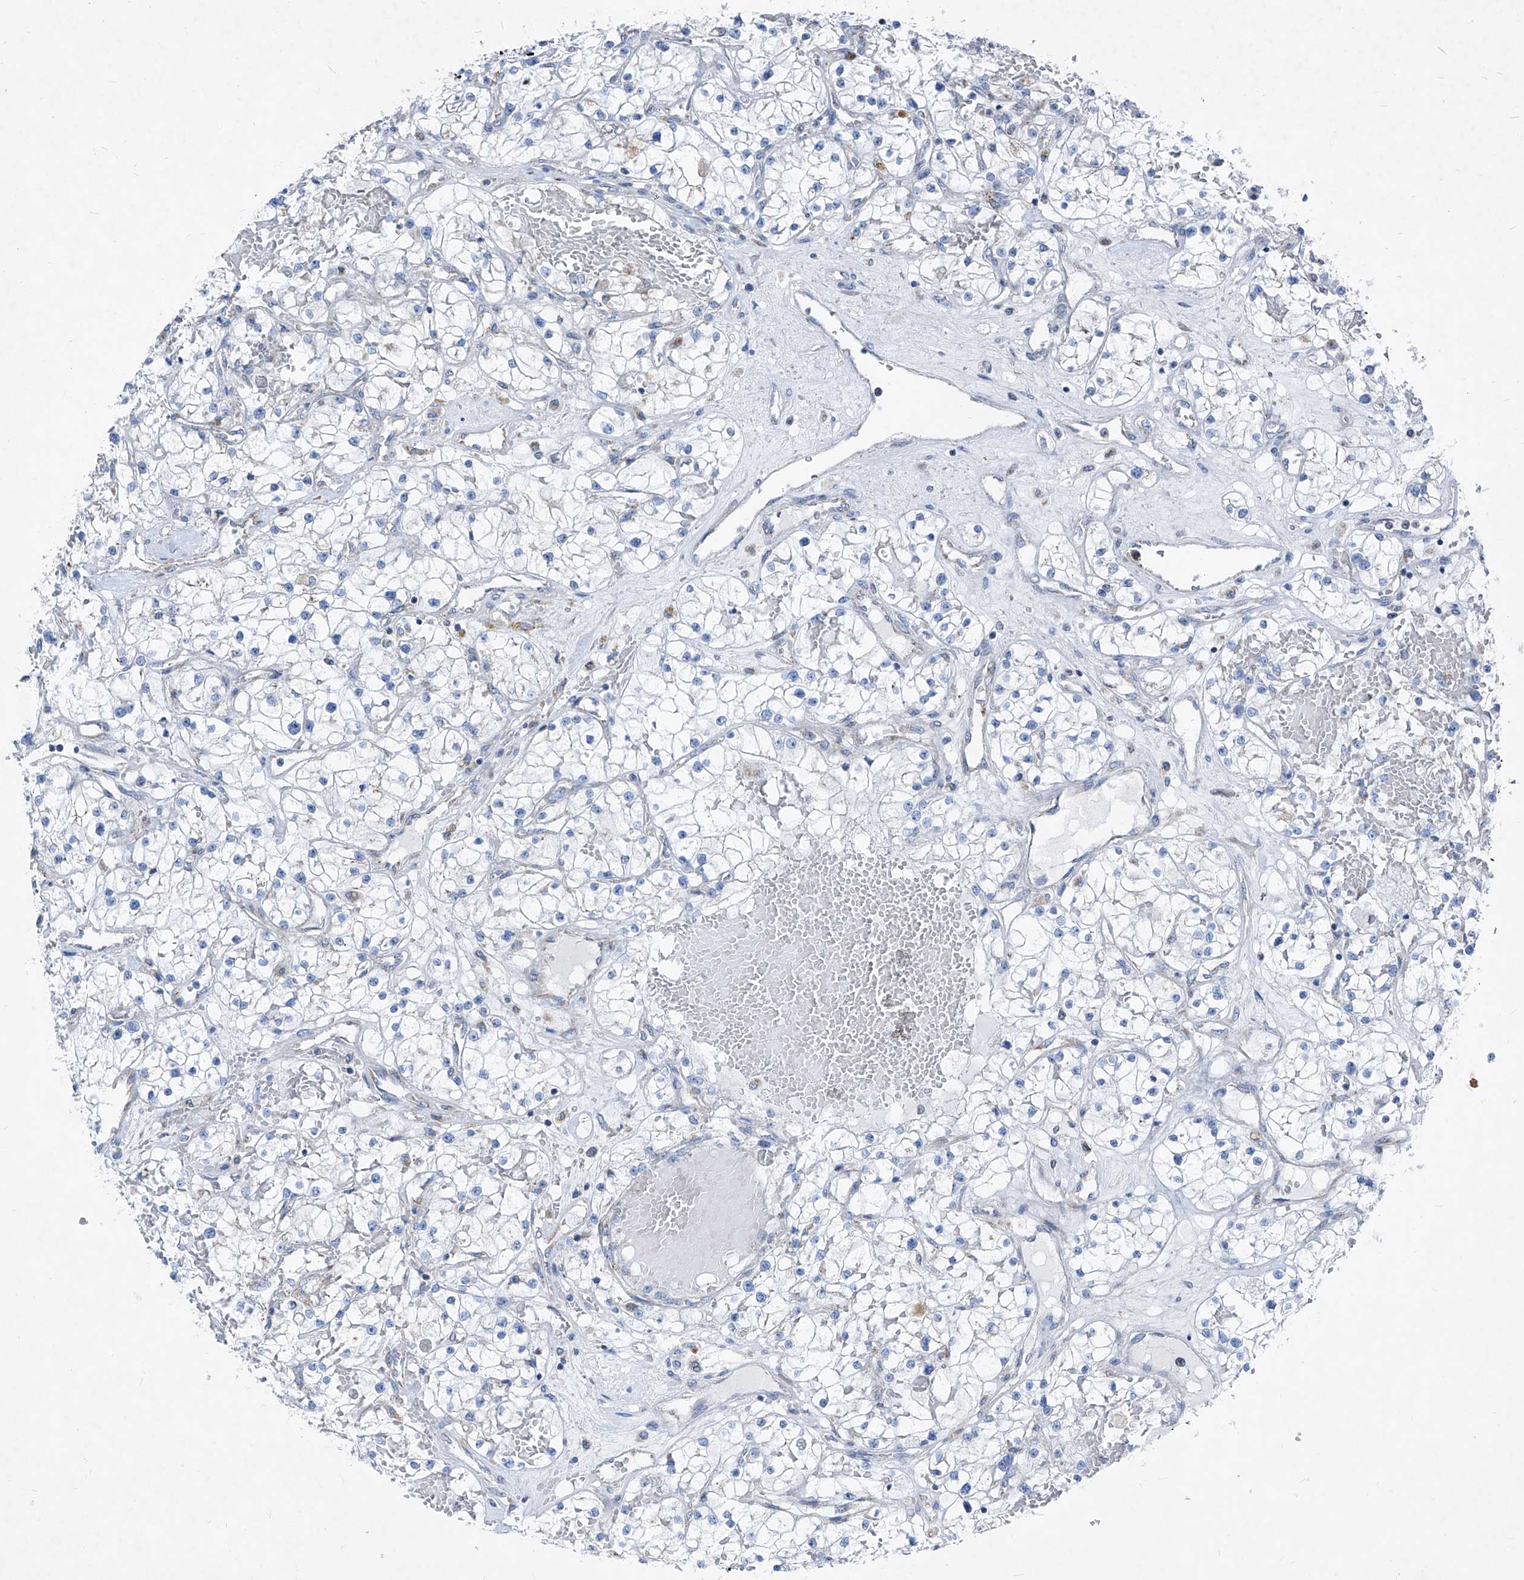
{"staining": {"intensity": "negative", "quantity": "none", "location": "none"}, "tissue": "renal cancer", "cell_type": "Tumor cells", "image_type": "cancer", "snomed": [{"axis": "morphology", "description": "Normal tissue, NOS"}, {"axis": "morphology", "description": "Adenocarcinoma, NOS"}, {"axis": "topography", "description": "Kidney"}], "caption": "High magnification brightfield microscopy of renal cancer stained with DAB (brown) and counterstained with hematoxylin (blue): tumor cells show no significant positivity.", "gene": "AGPS", "patient": {"sex": "male", "age": 68}}